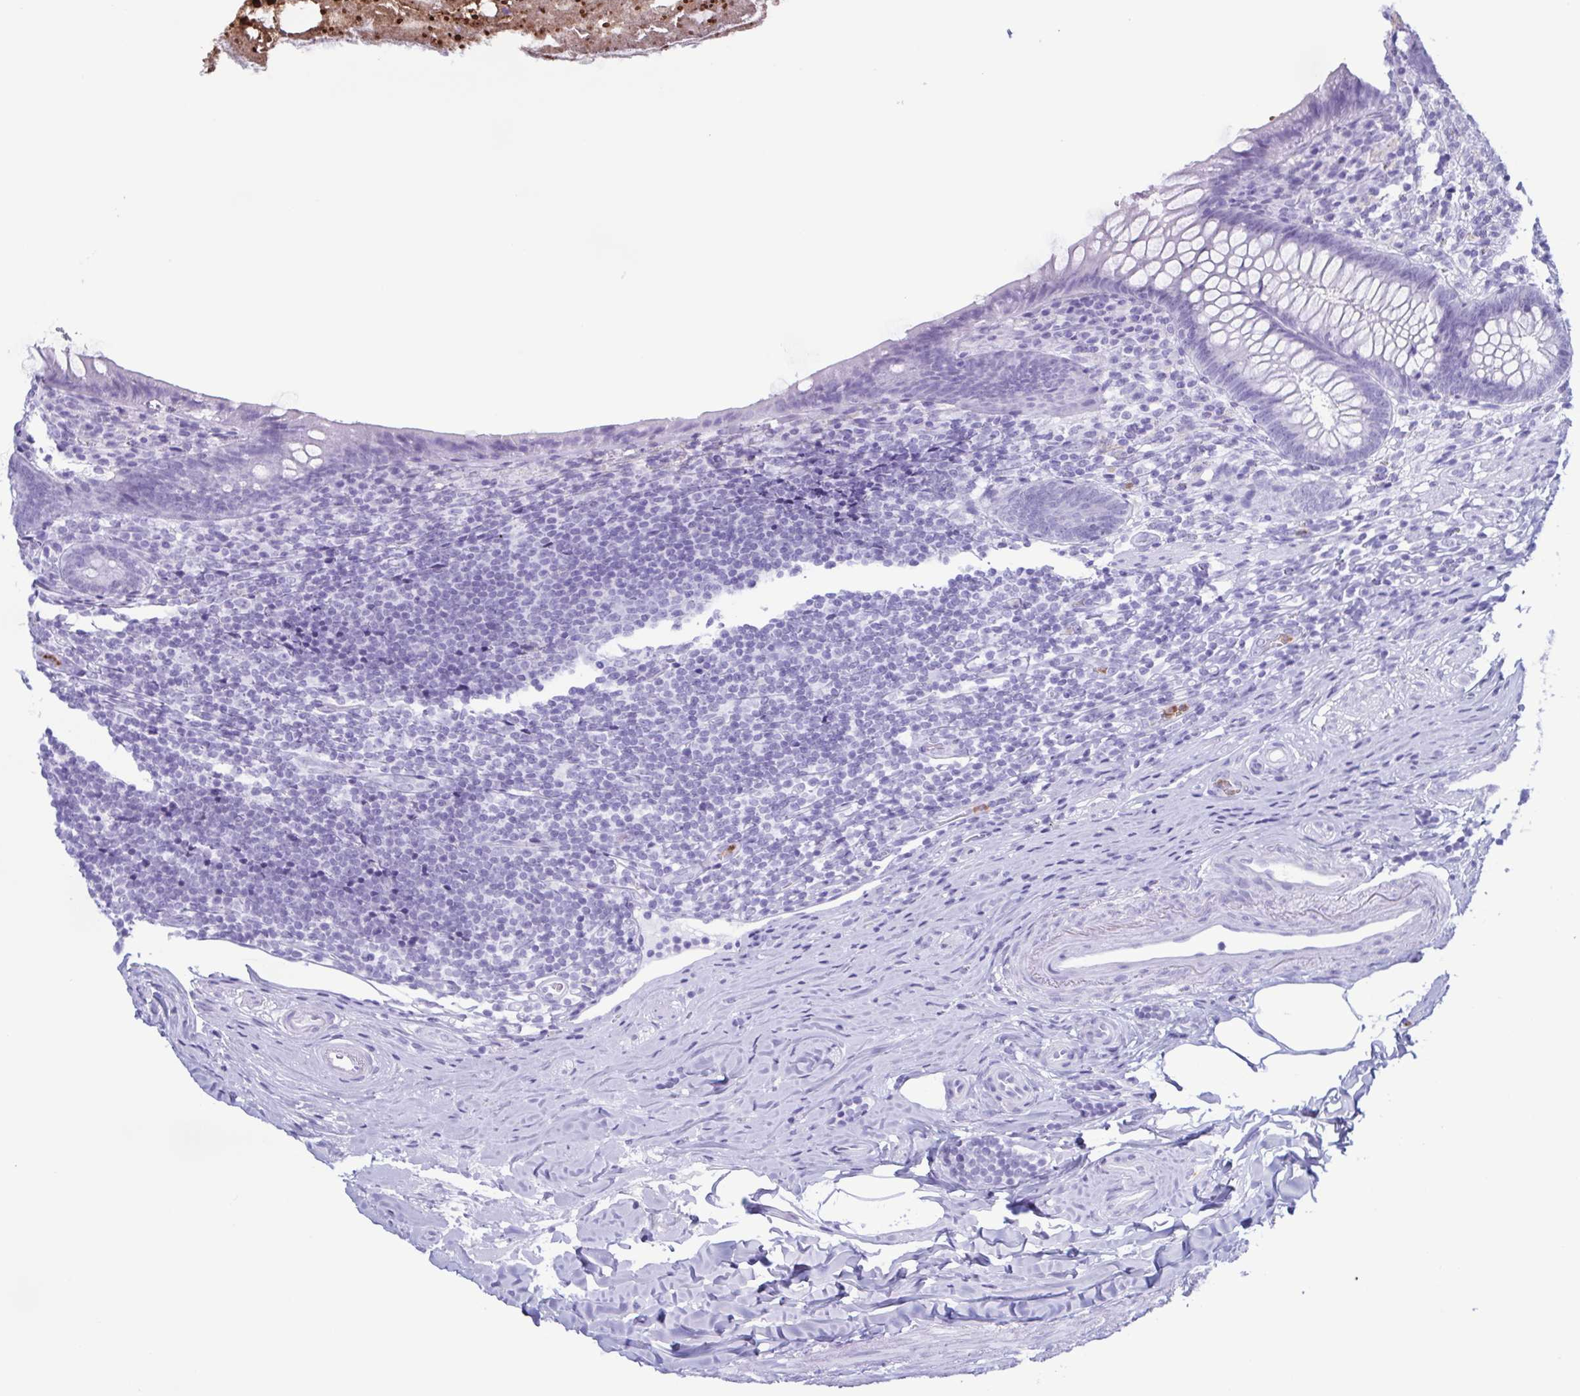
{"staining": {"intensity": "negative", "quantity": "none", "location": "none"}, "tissue": "appendix", "cell_type": "Glandular cells", "image_type": "normal", "snomed": [{"axis": "morphology", "description": "Normal tissue, NOS"}, {"axis": "topography", "description": "Appendix"}], "caption": "Human appendix stained for a protein using immunohistochemistry (IHC) exhibits no expression in glandular cells.", "gene": "LTF", "patient": {"sex": "male", "age": 47}}